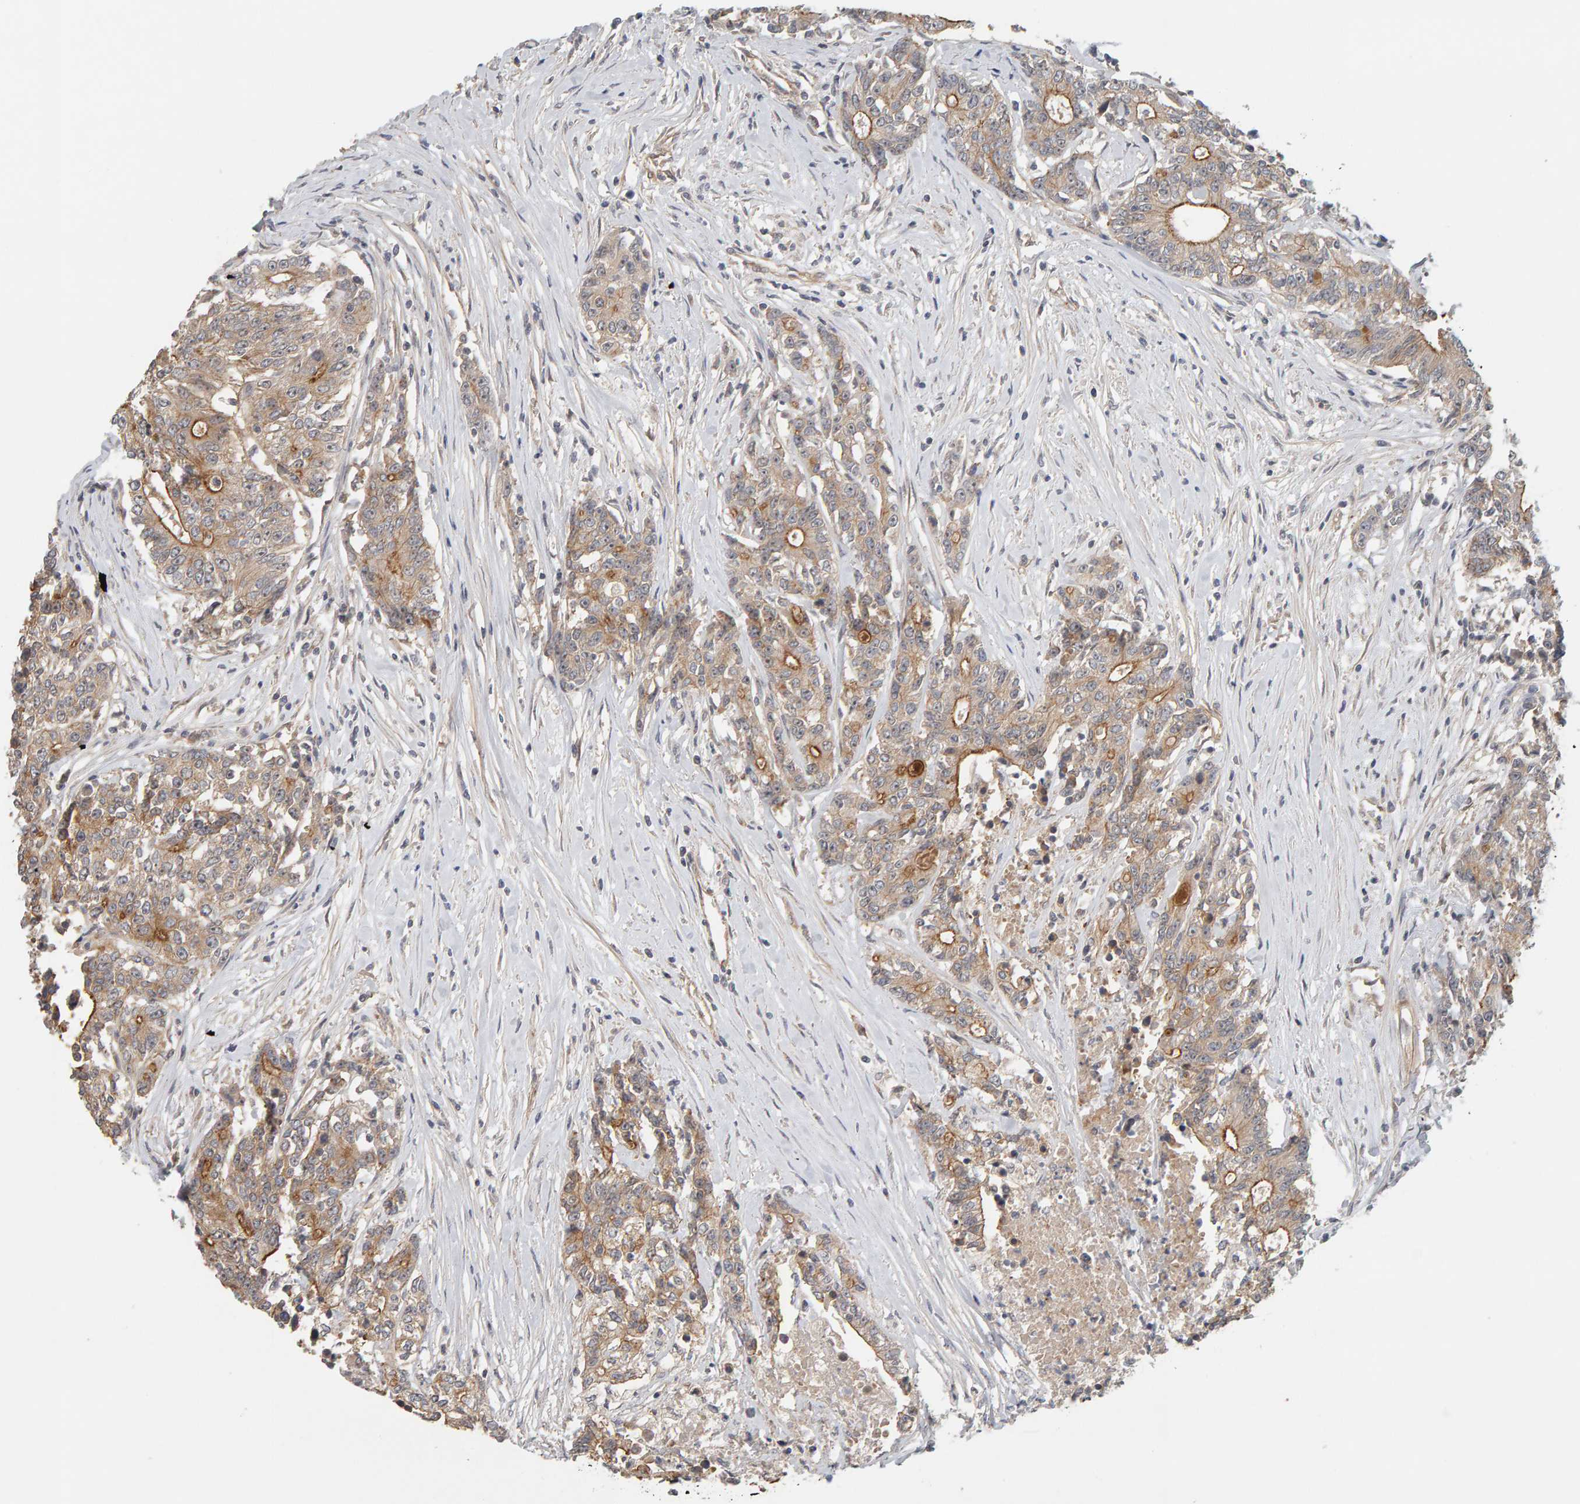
{"staining": {"intensity": "moderate", "quantity": "25%-75%", "location": "cytoplasmic/membranous"}, "tissue": "colorectal cancer", "cell_type": "Tumor cells", "image_type": "cancer", "snomed": [{"axis": "morphology", "description": "Adenocarcinoma, NOS"}, {"axis": "topography", "description": "Colon"}], "caption": "Brown immunohistochemical staining in human colorectal cancer exhibits moderate cytoplasmic/membranous positivity in about 25%-75% of tumor cells.", "gene": "PPP1R16A", "patient": {"sex": "female", "age": 77}}